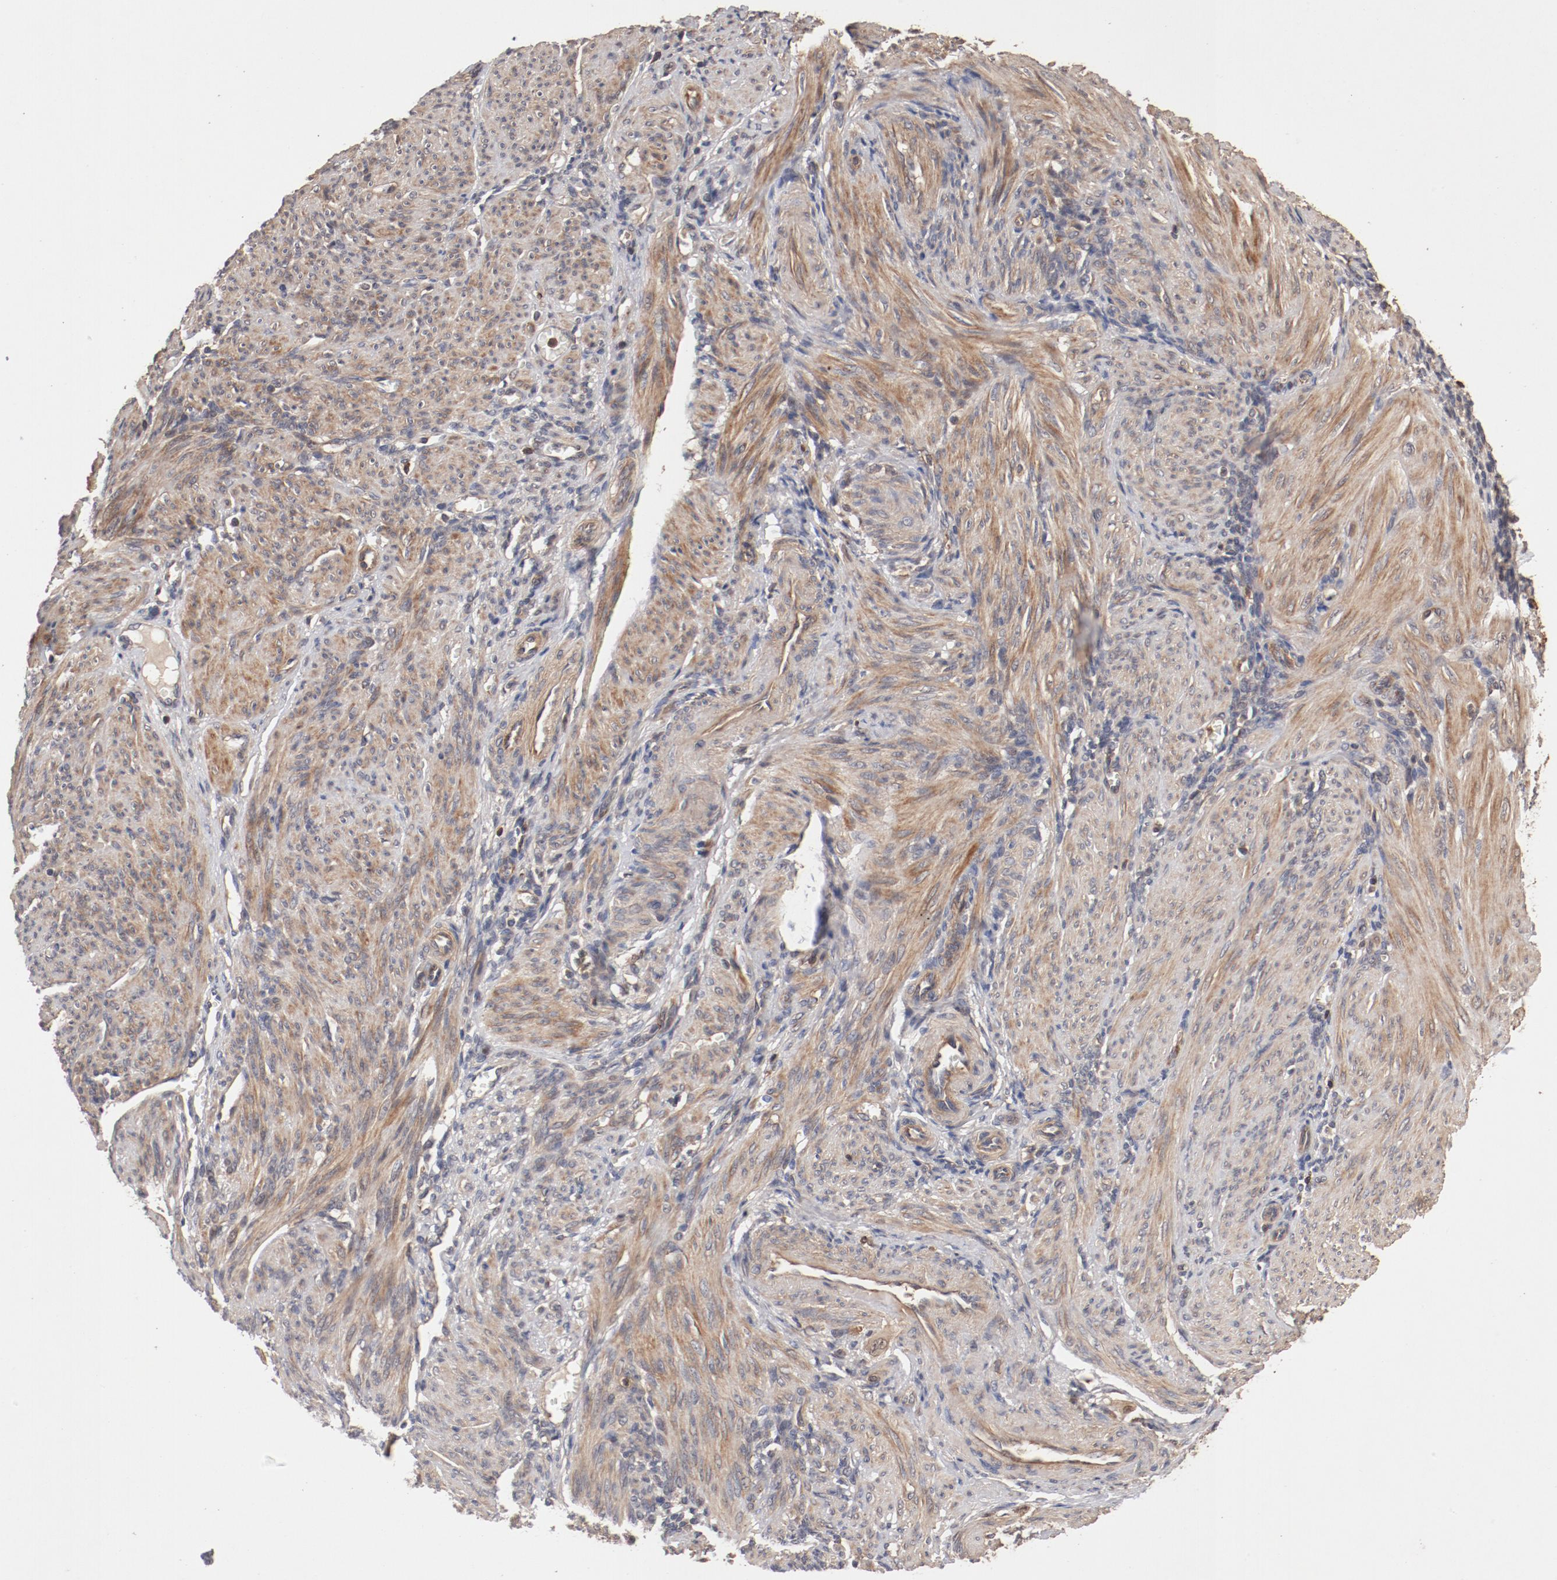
{"staining": {"intensity": "moderate", "quantity": ">75%", "location": "cytoplasmic/membranous"}, "tissue": "endometrium", "cell_type": "Cells in endometrial stroma", "image_type": "normal", "snomed": [{"axis": "morphology", "description": "Normal tissue, NOS"}, {"axis": "topography", "description": "Endometrium"}], "caption": "Protein expression analysis of unremarkable human endometrium reveals moderate cytoplasmic/membranous staining in about >75% of cells in endometrial stroma.", "gene": "GUF1", "patient": {"sex": "female", "age": 72}}